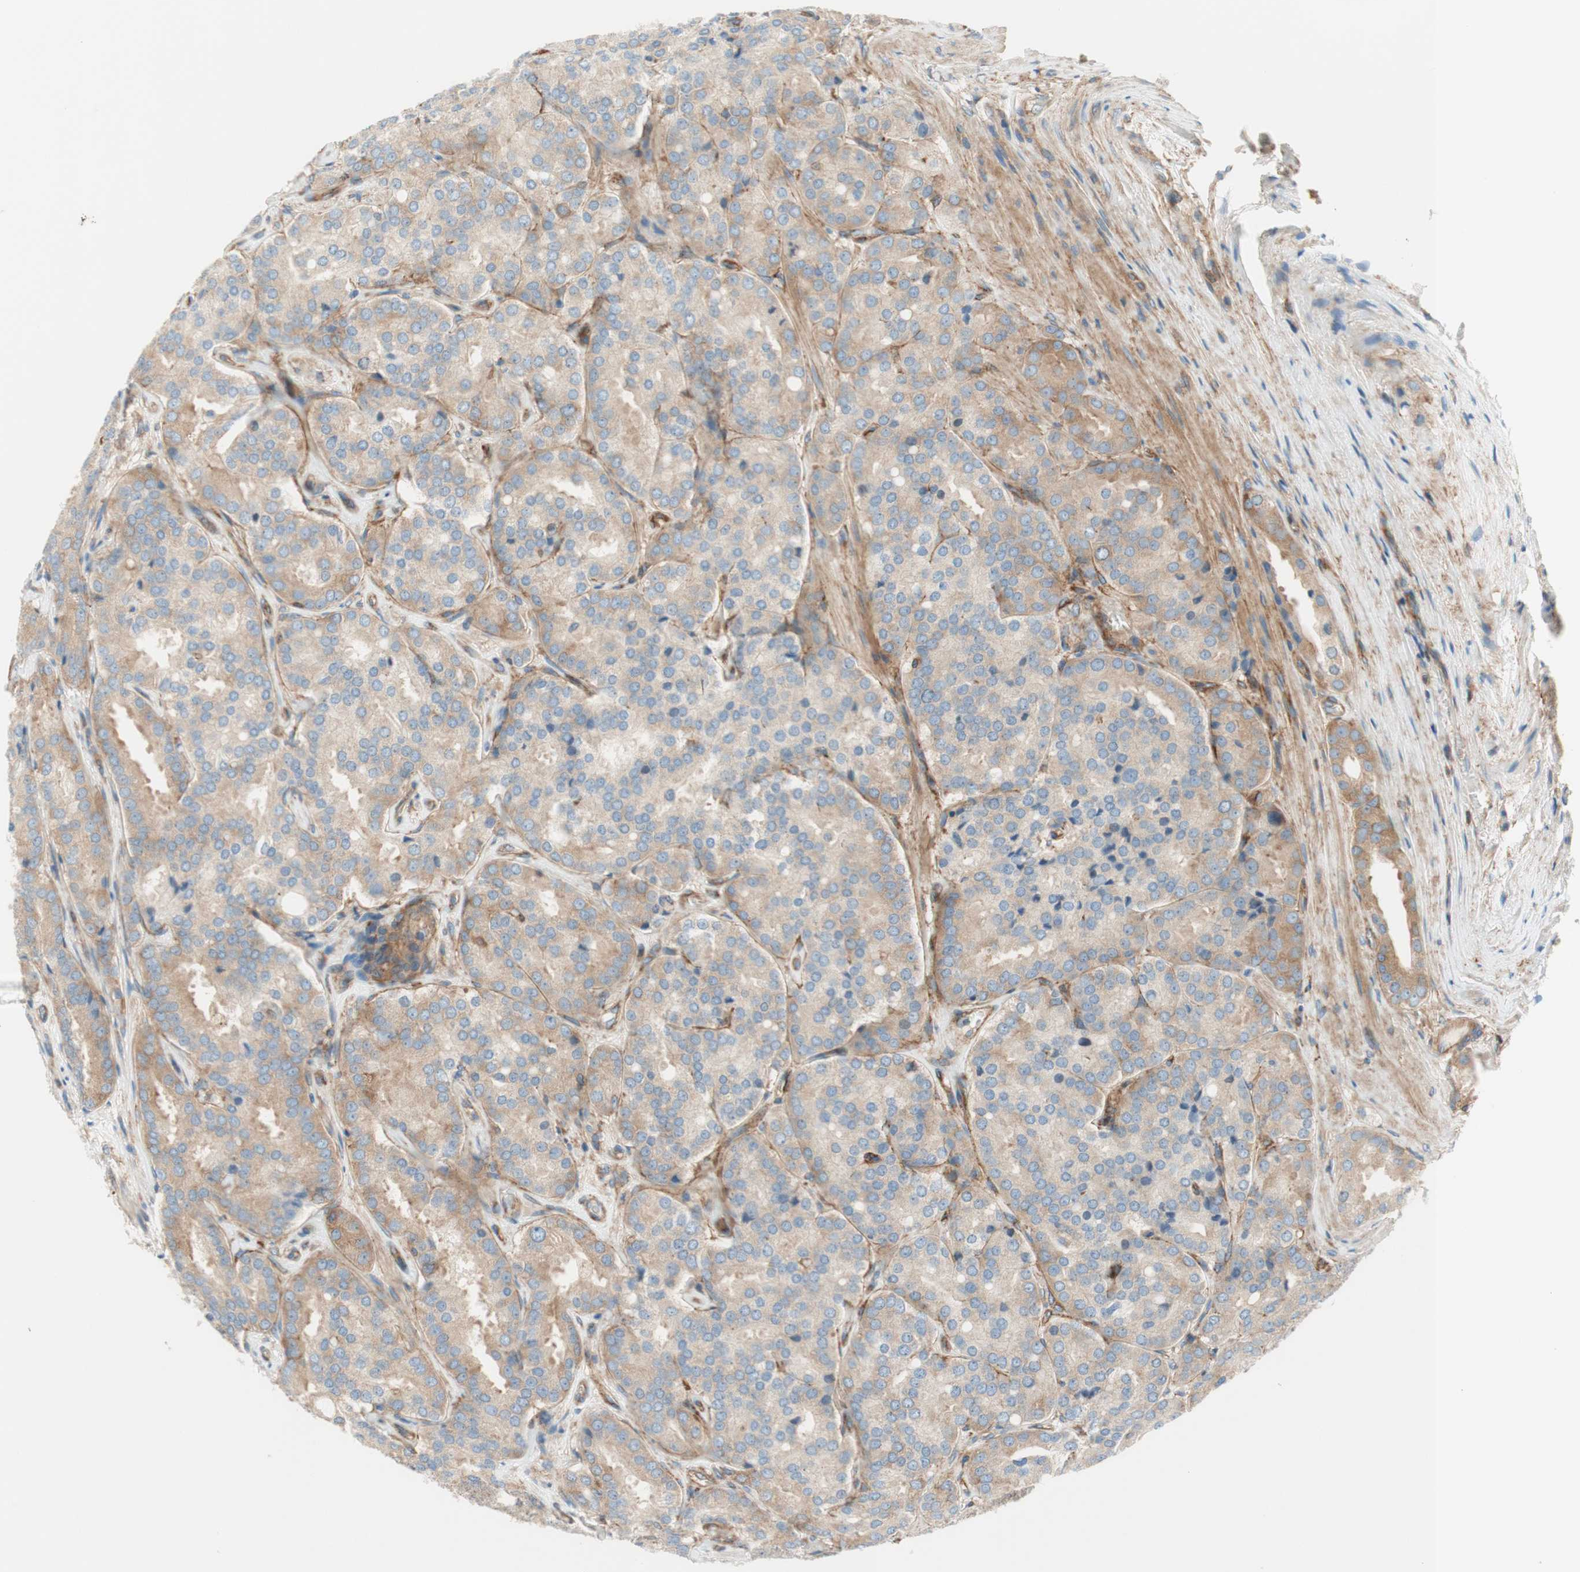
{"staining": {"intensity": "weak", "quantity": ">75%", "location": "cytoplasmic/membranous"}, "tissue": "prostate cancer", "cell_type": "Tumor cells", "image_type": "cancer", "snomed": [{"axis": "morphology", "description": "Adenocarcinoma, High grade"}, {"axis": "topography", "description": "Prostate"}], "caption": "Protein staining reveals weak cytoplasmic/membranous expression in about >75% of tumor cells in prostate cancer (high-grade adenocarcinoma). (Brightfield microscopy of DAB IHC at high magnification).", "gene": "VPS26A", "patient": {"sex": "male", "age": 65}}